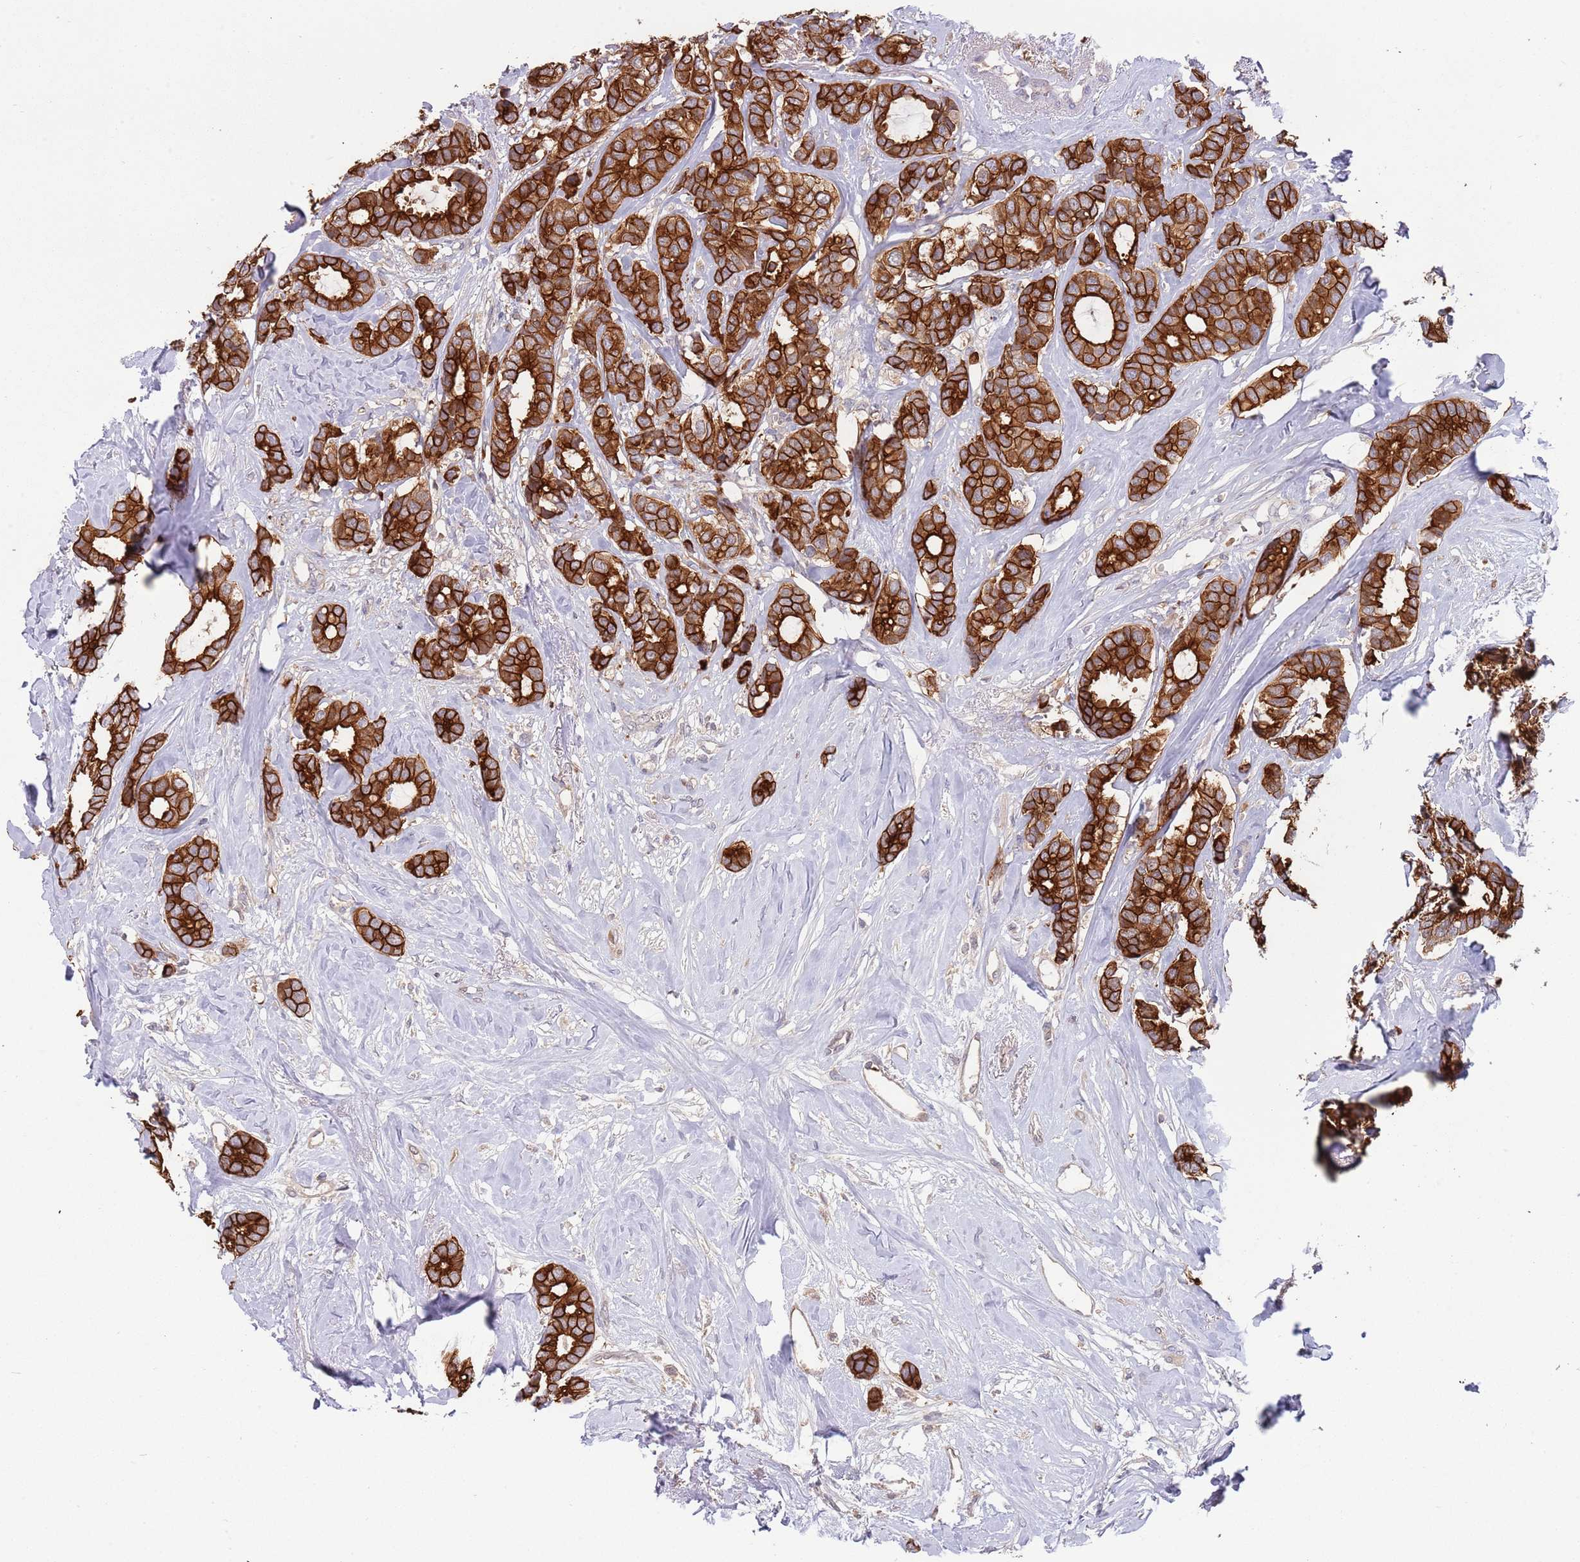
{"staining": {"intensity": "strong", "quantity": ">75%", "location": "cytoplasmic/membranous"}, "tissue": "breast cancer", "cell_type": "Tumor cells", "image_type": "cancer", "snomed": [{"axis": "morphology", "description": "Duct carcinoma"}, {"axis": "topography", "description": "Breast"}], "caption": "This is a photomicrograph of immunohistochemistry (IHC) staining of breast cancer, which shows strong staining in the cytoplasmic/membranous of tumor cells.", "gene": "GSDMD", "patient": {"sex": "female", "age": 87}}